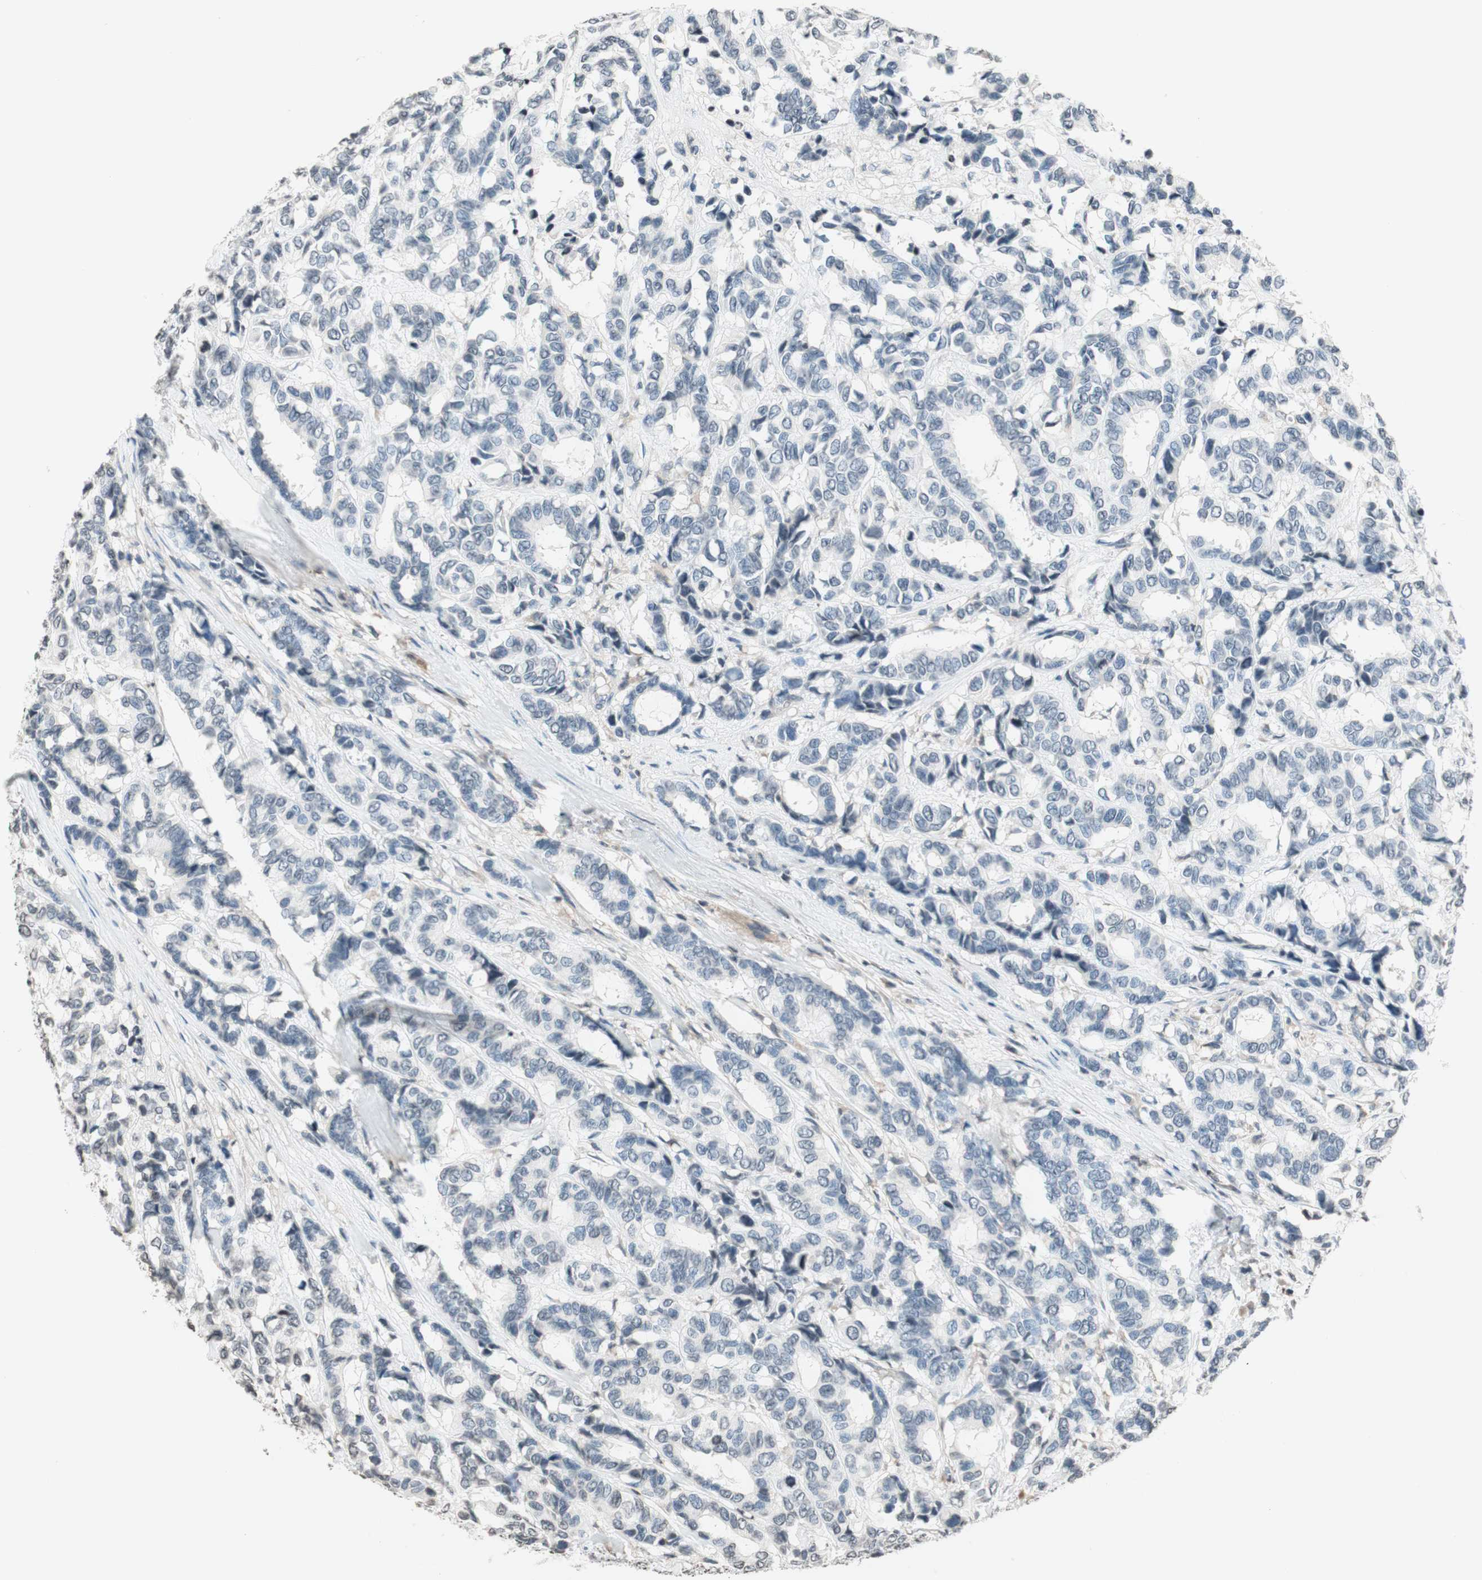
{"staining": {"intensity": "negative", "quantity": "none", "location": "none"}, "tissue": "breast cancer", "cell_type": "Tumor cells", "image_type": "cancer", "snomed": [{"axis": "morphology", "description": "Duct carcinoma"}, {"axis": "topography", "description": "Breast"}], "caption": "DAB (3,3'-diaminobenzidine) immunohistochemical staining of human invasive ductal carcinoma (breast) displays no significant expression in tumor cells. (Immunohistochemistry (ihc), brightfield microscopy, high magnification).", "gene": "WIPF1", "patient": {"sex": "female", "age": 87}}